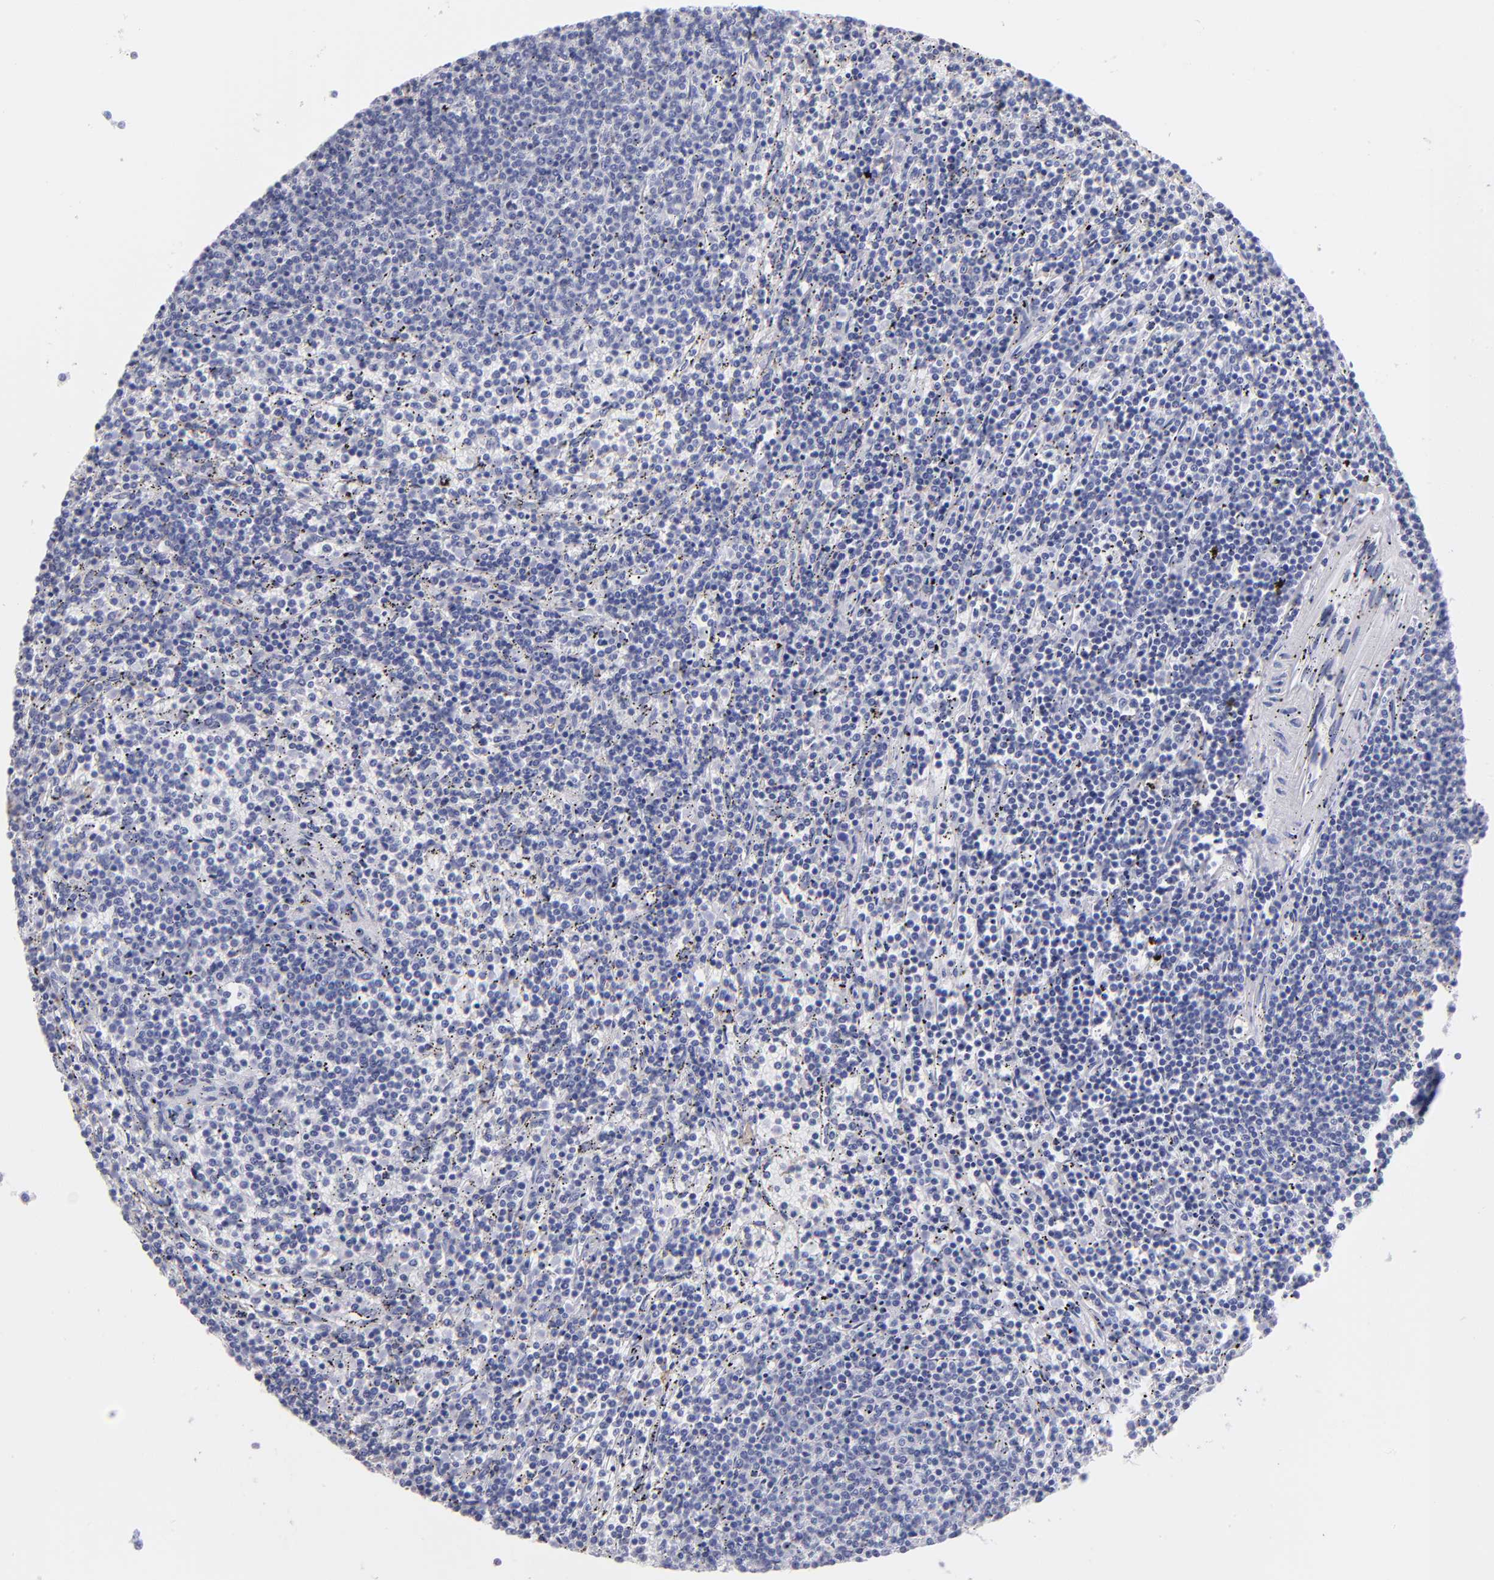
{"staining": {"intensity": "negative", "quantity": "none", "location": "none"}, "tissue": "lymphoma", "cell_type": "Tumor cells", "image_type": "cancer", "snomed": [{"axis": "morphology", "description": "Malignant lymphoma, non-Hodgkin's type, Low grade"}, {"axis": "topography", "description": "Spleen"}], "caption": "Immunohistochemistry of human malignant lymphoma, non-Hodgkin's type (low-grade) exhibits no positivity in tumor cells. The staining is performed using DAB brown chromogen with nuclei counter-stained in using hematoxylin.", "gene": "MB", "patient": {"sex": "female", "age": 50}}